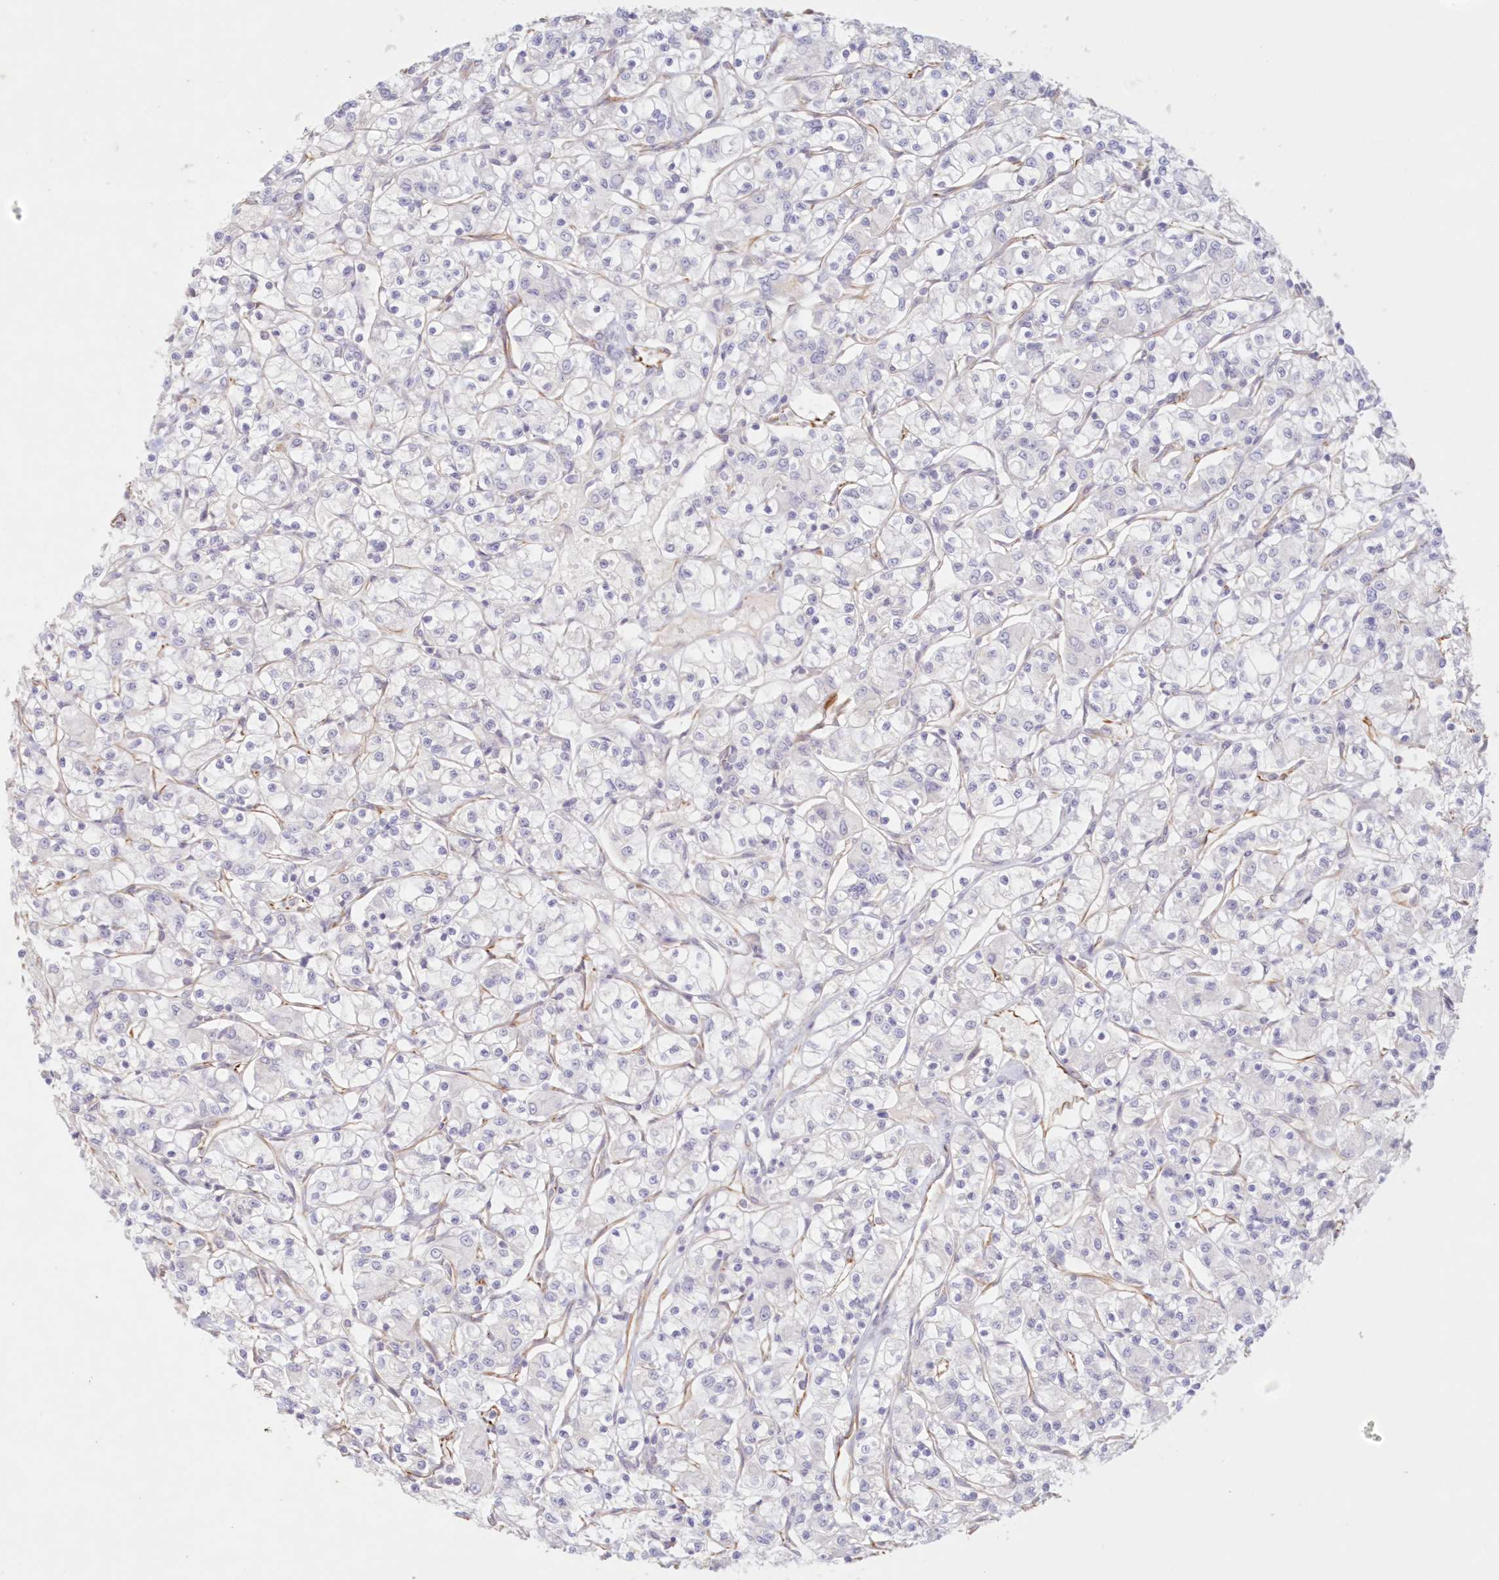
{"staining": {"intensity": "negative", "quantity": "none", "location": "none"}, "tissue": "renal cancer", "cell_type": "Tumor cells", "image_type": "cancer", "snomed": [{"axis": "morphology", "description": "Adenocarcinoma, NOS"}, {"axis": "topography", "description": "Kidney"}], "caption": "Immunohistochemical staining of renal cancer (adenocarcinoma) exhibits no significant staining in tumor cells.", "gene": "DMRTB1", "patient": {"sex": "female", "age": 59}}